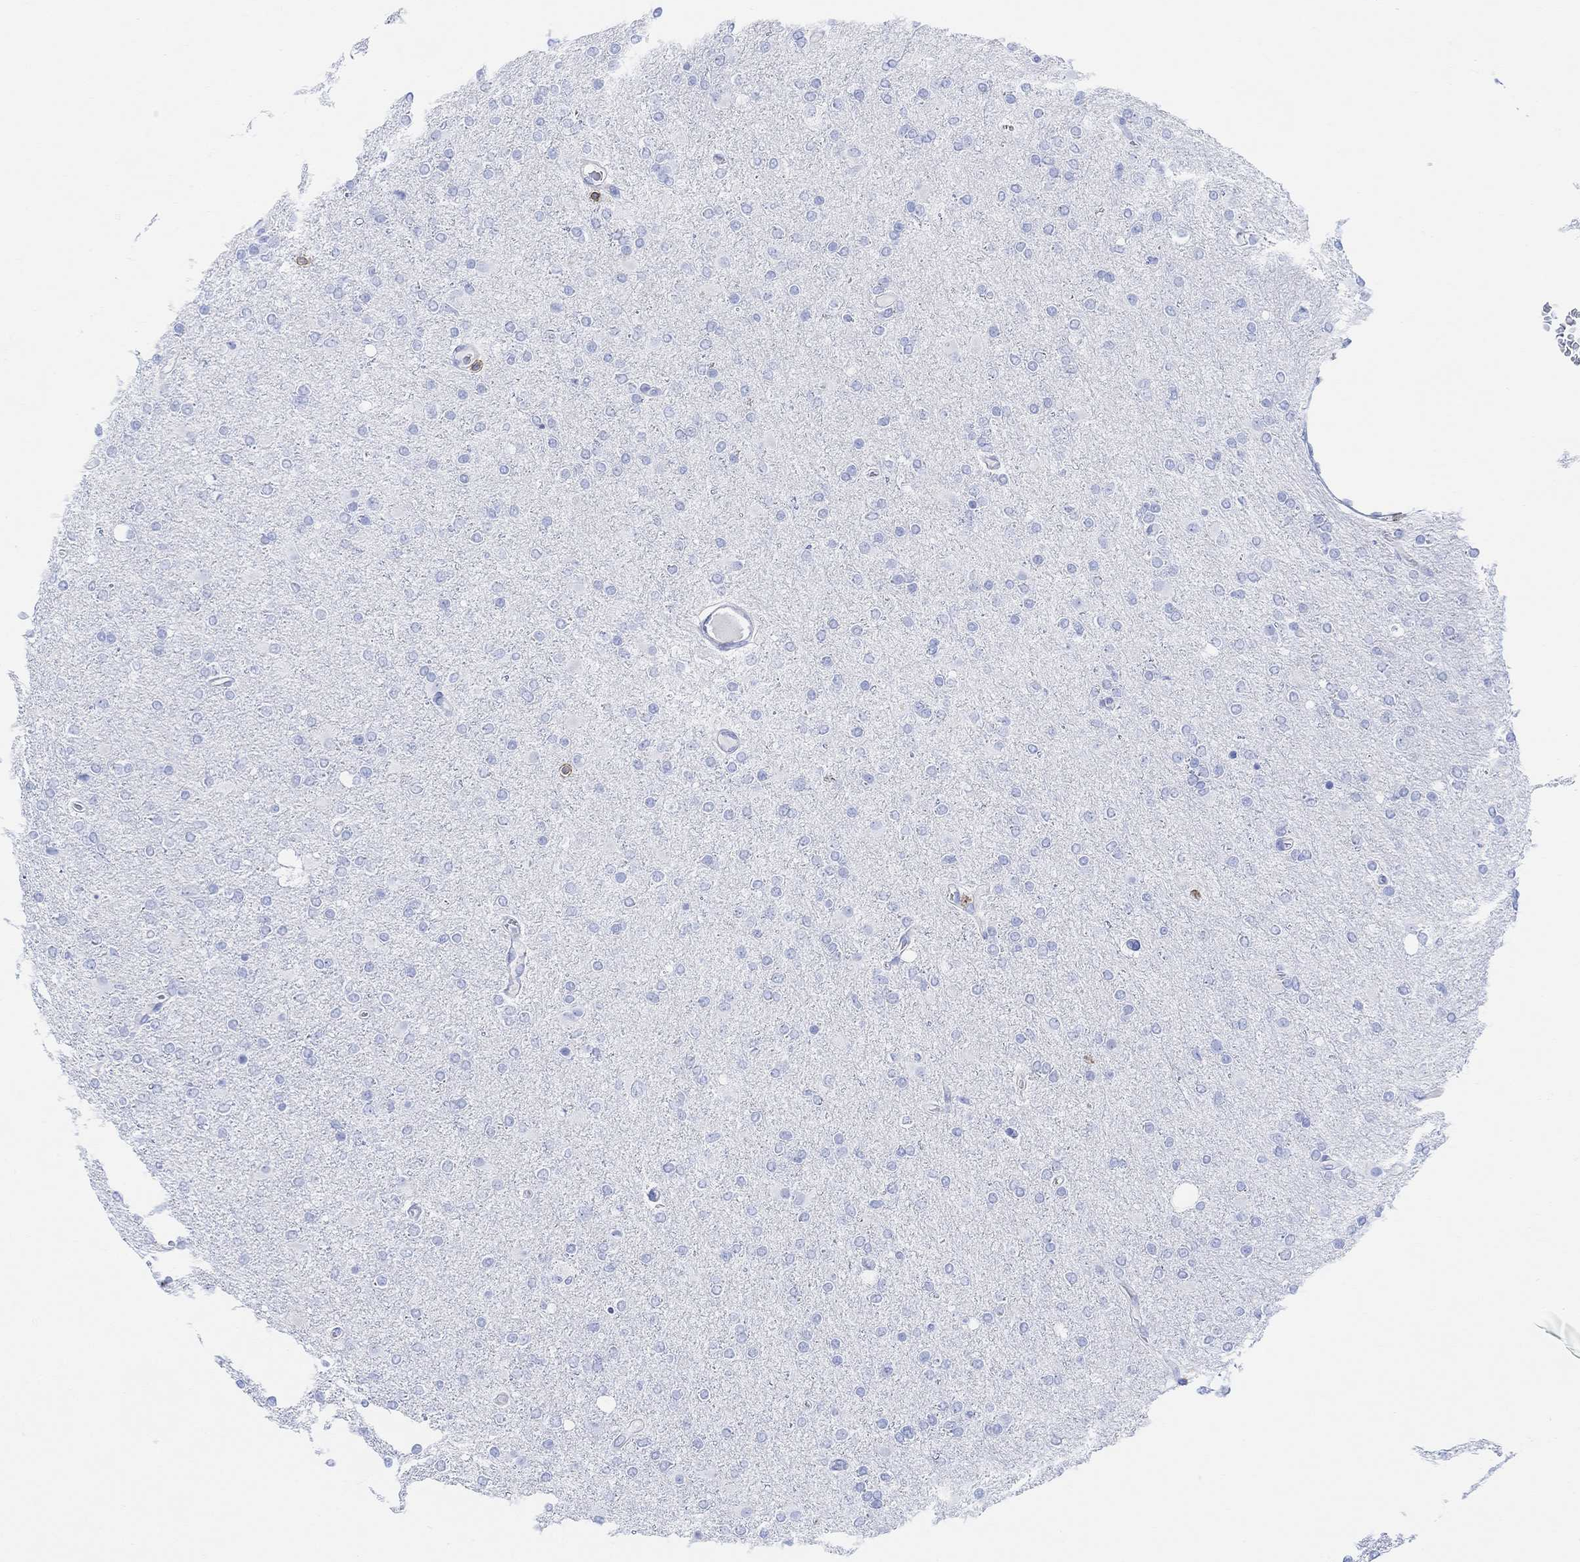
{"staining": {"intensity": "negative", "quantity": "none", "location": "none"}, "tissue": "glioma", "cell_type": "Tumor cells", "image_type": "cancer", "snomed": [{"axis": "morphology", "description": "Glioma, malignant, High grade"}, {"axis": "topography", "description": "Cerebral cortex"}], "caption": "Photomicrograph shows no protein positivity in tumor cells of glioma tissue.", "gene": "GPR65", "patient": {"sex": "male", "age": 70}}